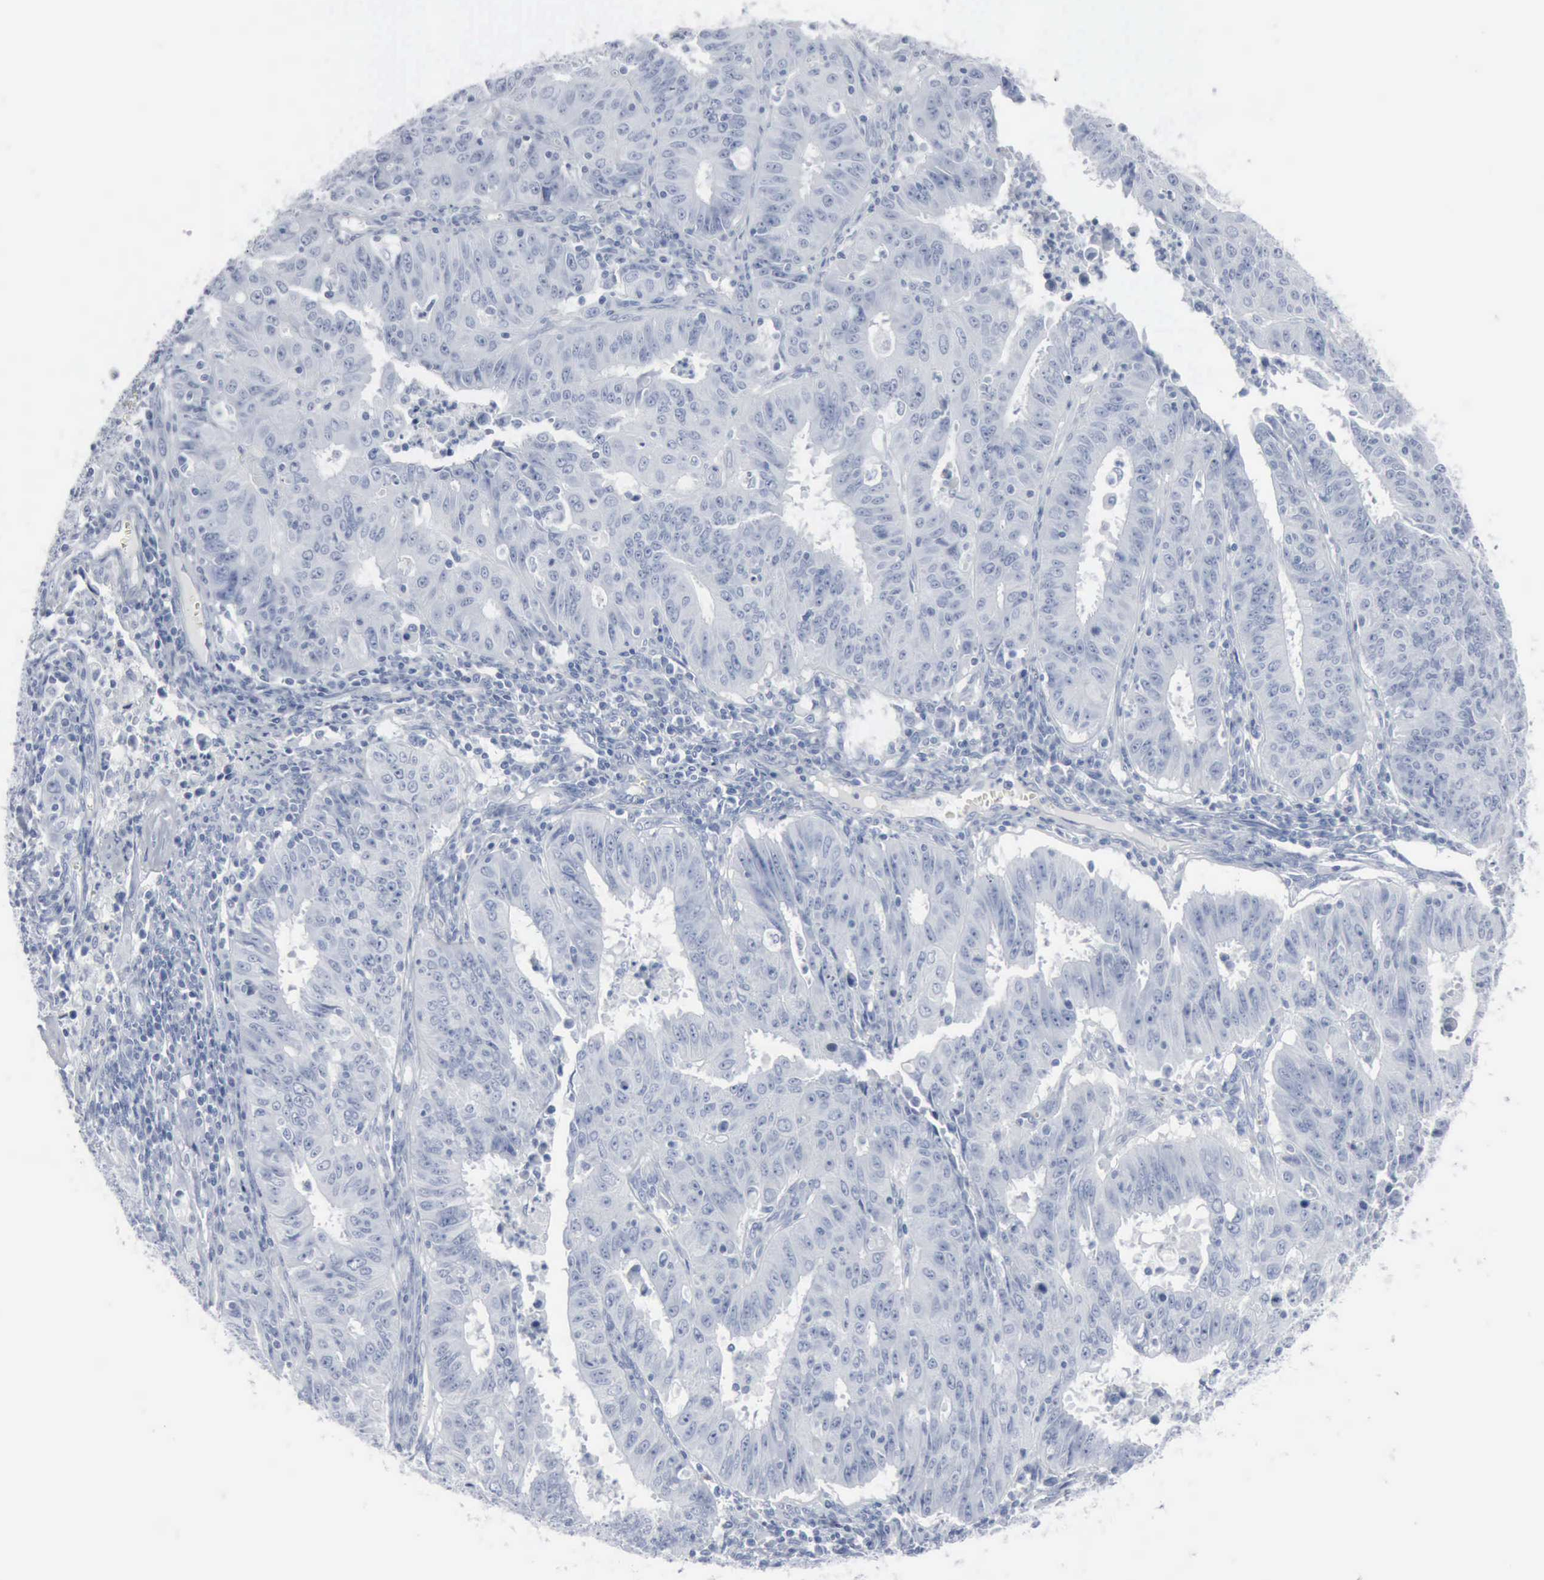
{"staining": {"intensity": "negative", "quantity": "none", "location": "none"}, "tissue": "endometrial cancer", "cell_type": "Tumor cells", "image_type": "cancer", "snomed": [{"axis": "morphology", "description": "Adenocarcinoma, NOS"}, {"axis": "topography", "description": "Endometrium"}], "caption": "Tumor cells are negative for protein expression in human adenocarcinoma (endometrial).", "gene": "DMD", "patient": {"sex": "female", "age": 42}}